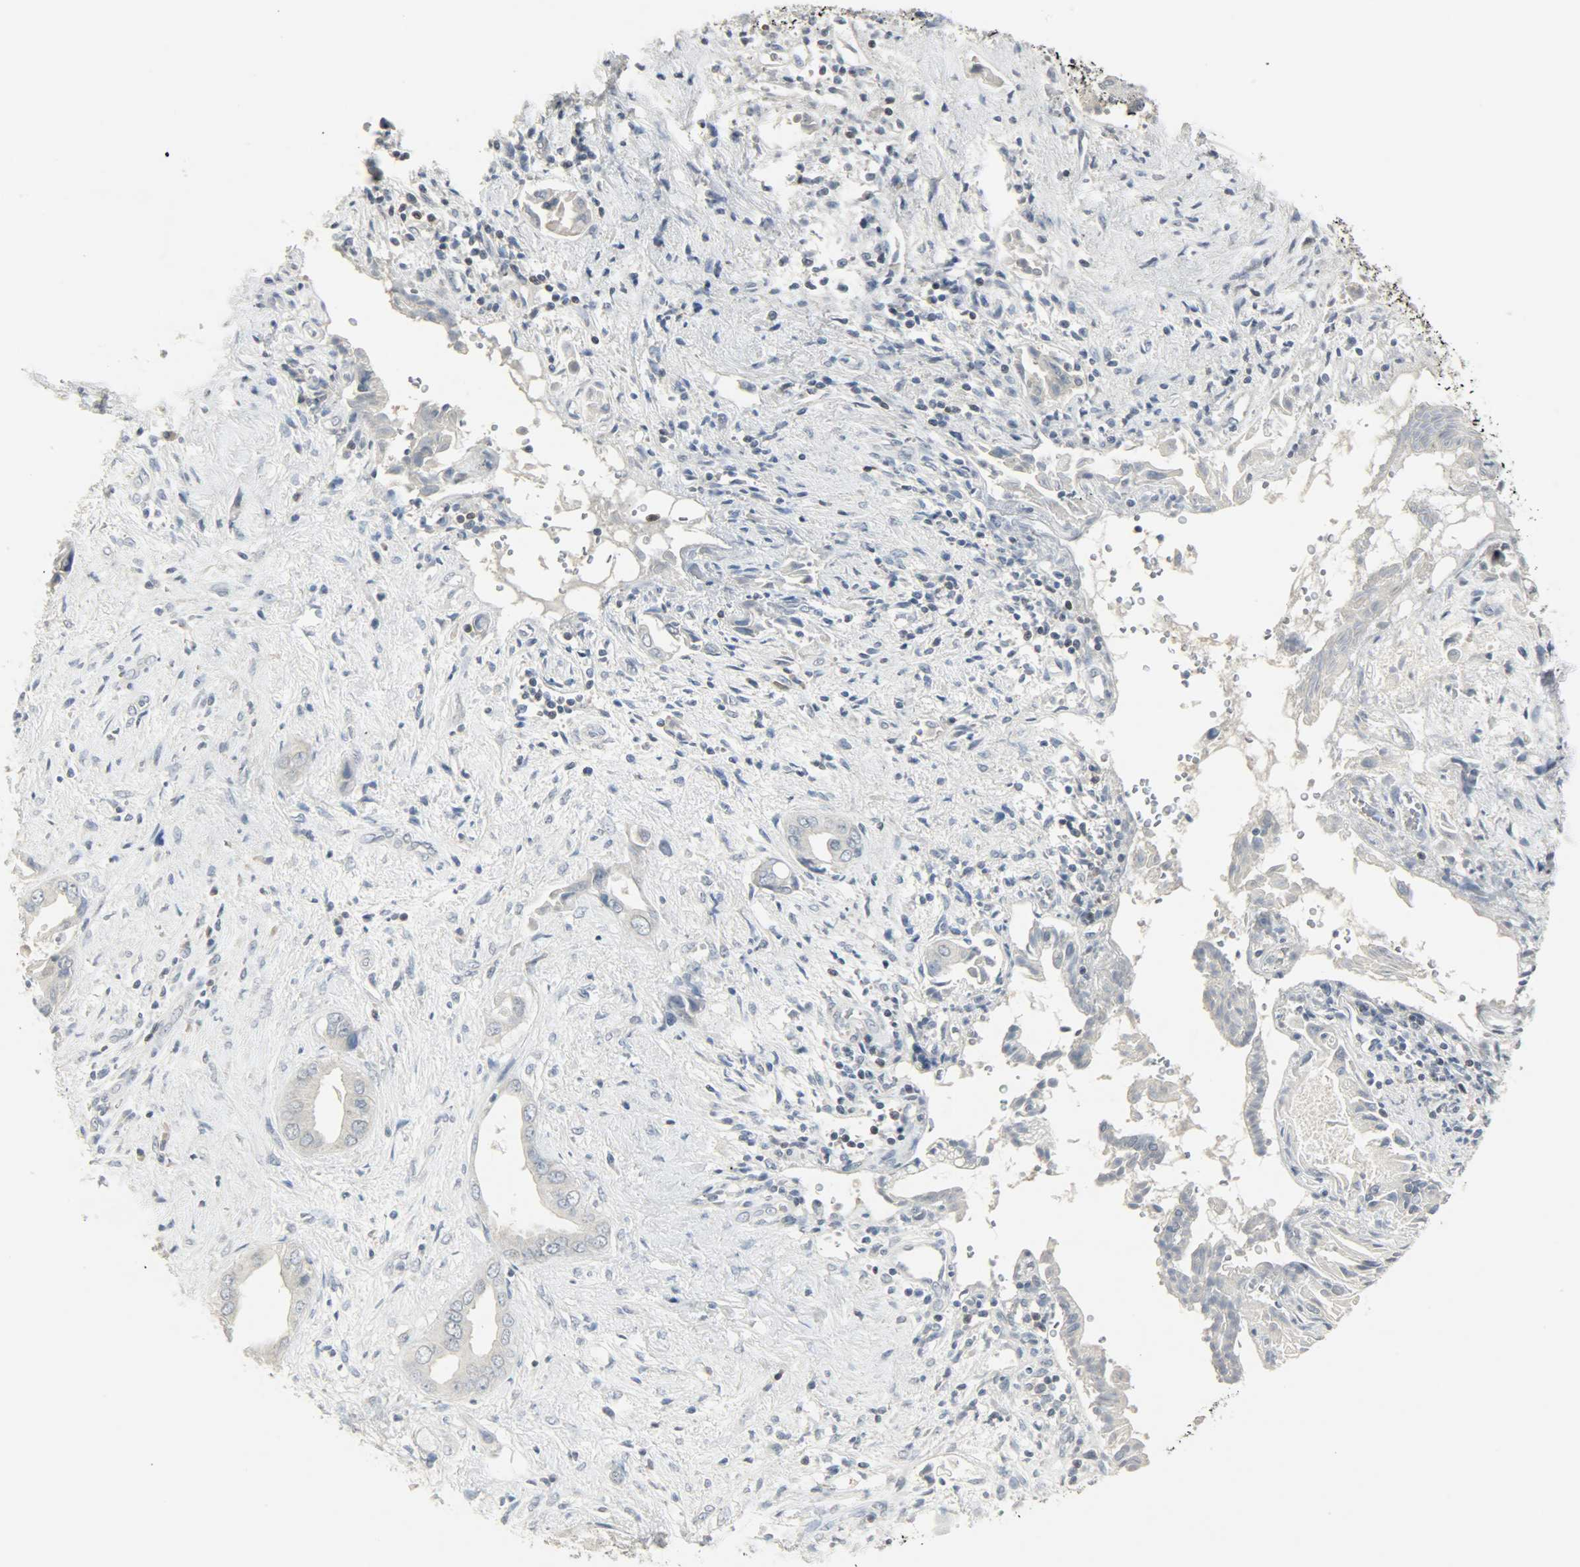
{"staining": {"intensity": "negative", "quantity": "none", "location": "none"}, "tissue": "liver cancer", "cell_type": "Tumor cells", "image_type": "cancer", "snomed": [{"axis": "morphology", "description": "Cholangiocarcinoma"}, {"axis": "topography", "description": "Liver"}], "caption": "Liver cholangiocarcinoma was stained to show a protein in brown. There is no significant expression in tumor cells.", "gene": "CAMK4", "patient": {"sex": "male", "age": 58}}